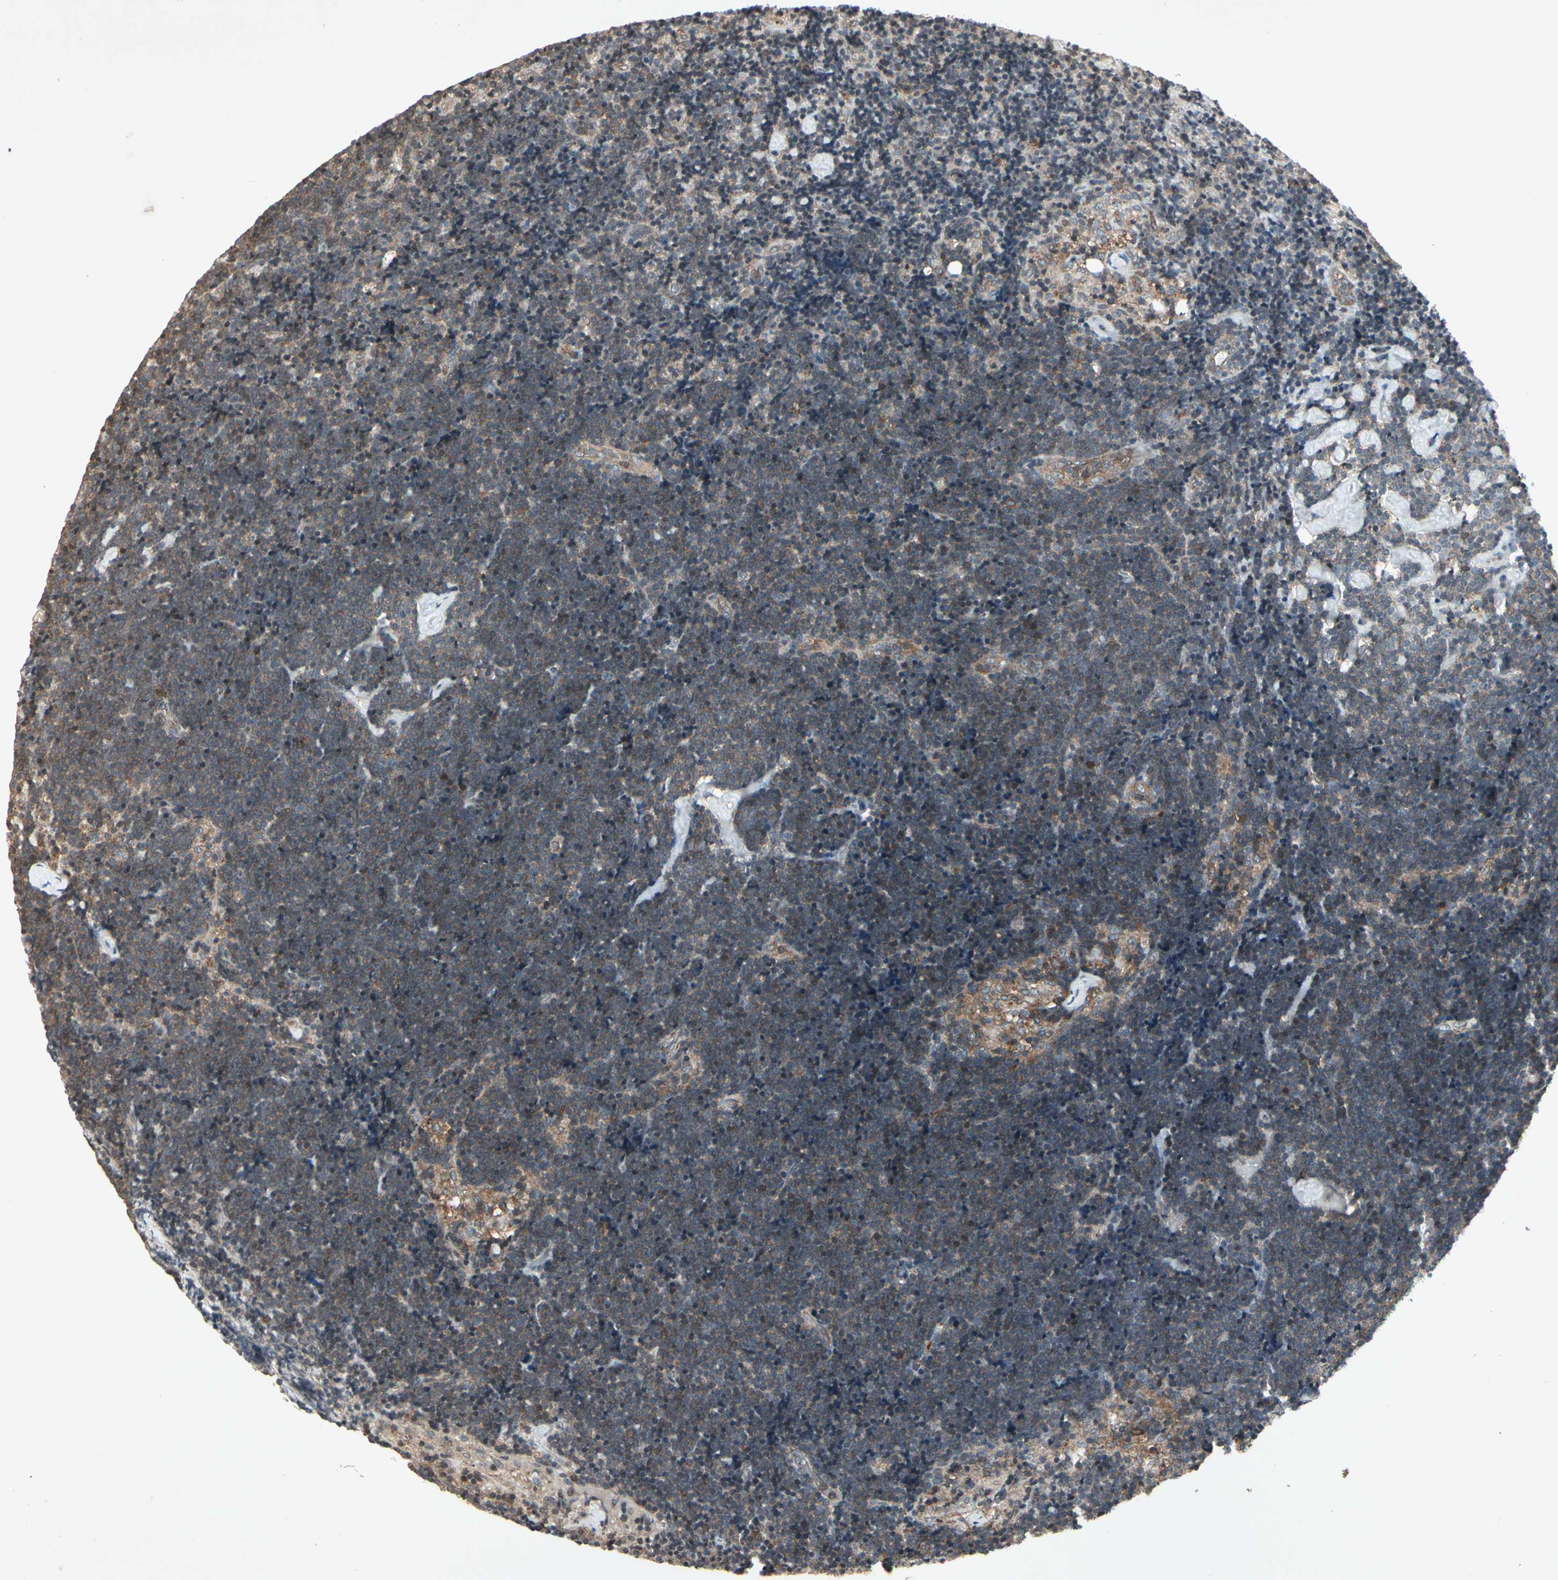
{"staining": {"intensity": "weak", "quantity": ">75%", "location": "cytoplasmic/membranous"}, "tissue": "lymph node", "cell_type": "Germinal center cells", "image_type": "normal", "snomed": [{"axis": "morphology", "description": "Normal tissue, NOS"}, {"axis": "topography", "description": "Lymph node"}], "caption": "Protein expression analysis of unremarkable lymph node demonstrates weak cytoplasmic/membranous expression in about >75% of germinal center cells.", "gene": "TEK", "patient": {"sex": "male", "age": 63}}